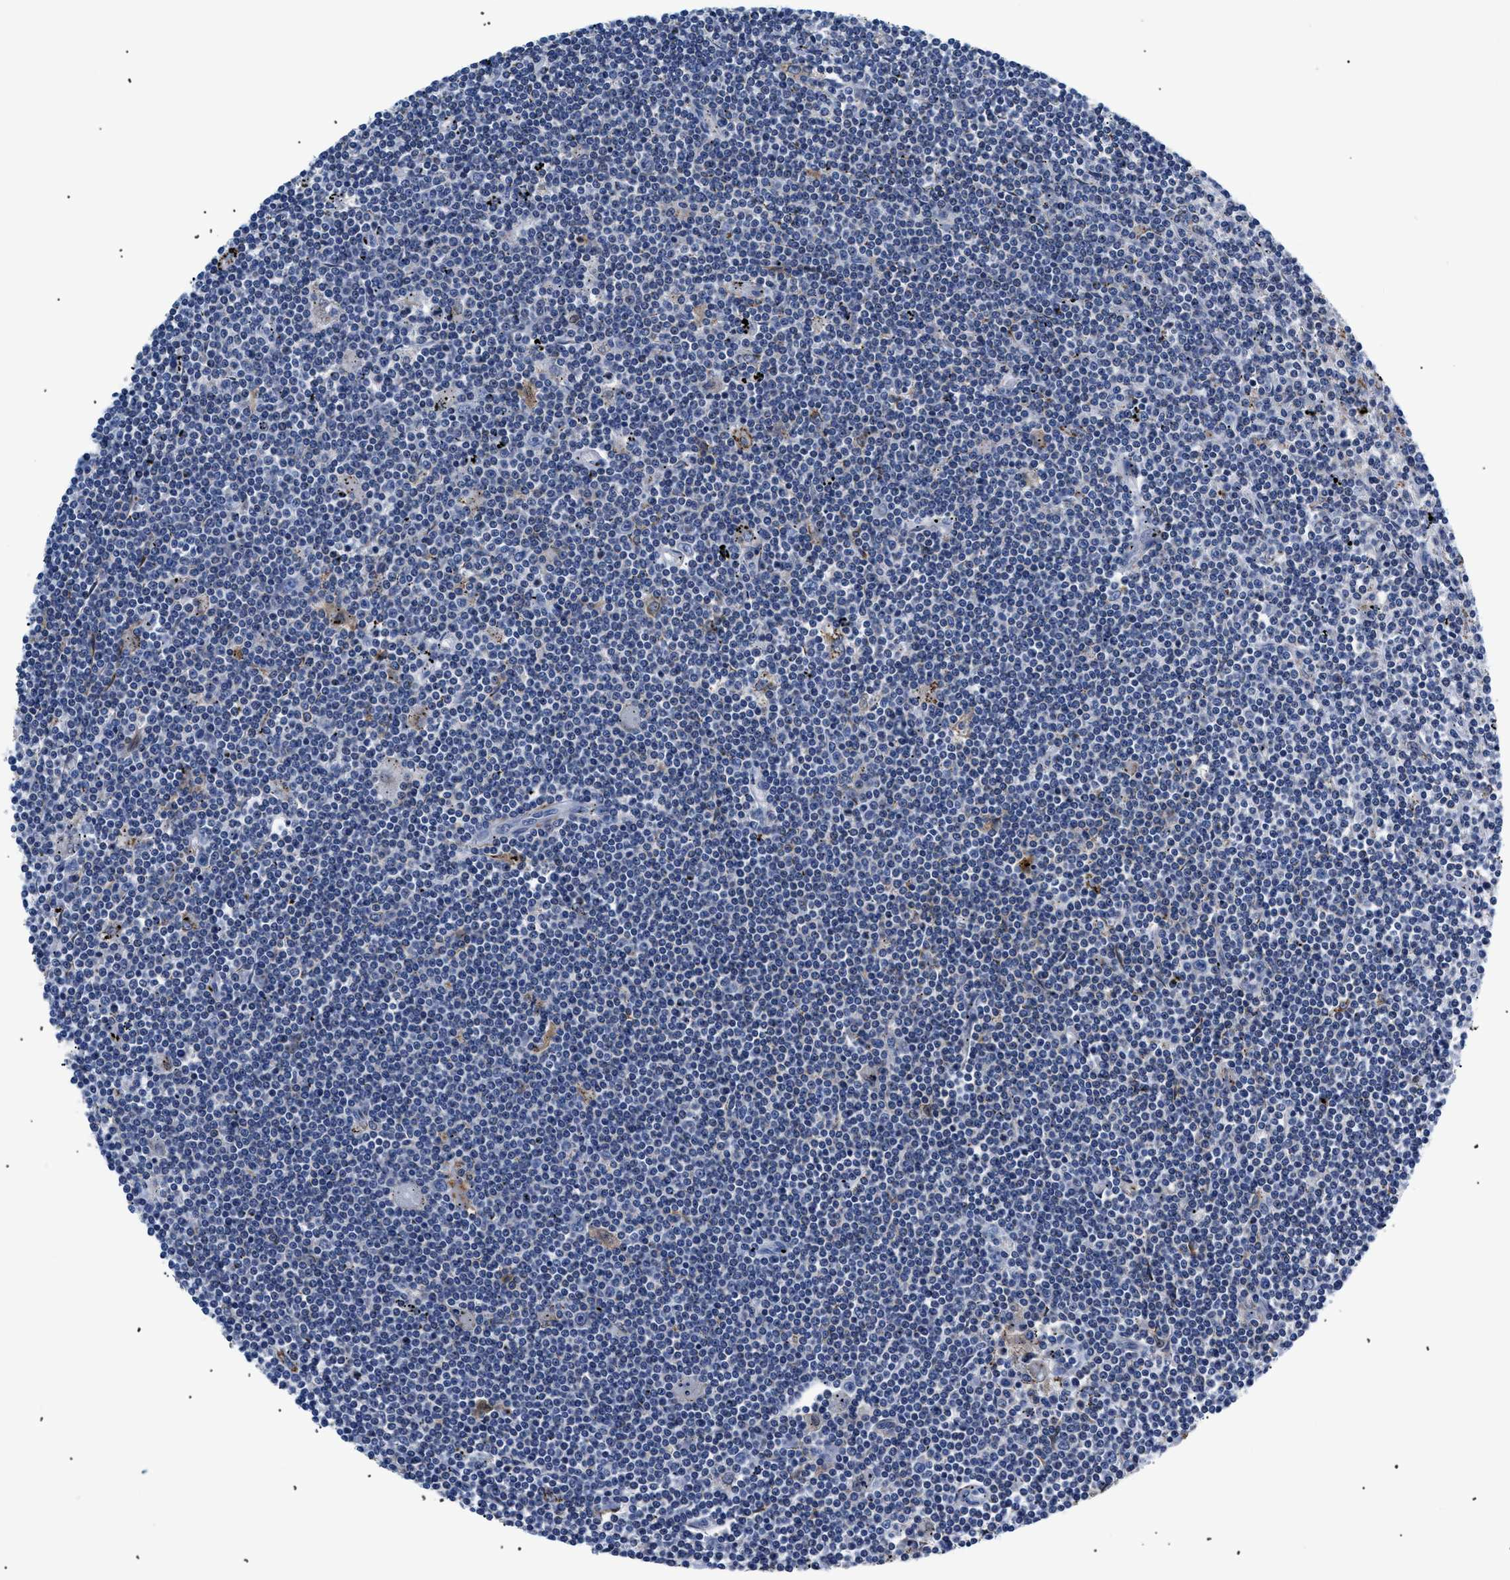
{"staining": {"intensity": "negative", "quantity": "none", "location": "none"}, "tissue": "lymphoma", "cell_type": "Tumor cells", "image_type": "cancer", "snomed": [{"axis": "morphology", "description": "Malignant lymphoma, non-Hodgkin's type, Low grade"}, {"axis": "topography", "description": "Spleen"}], "caption": "A high-resolution image shows immunohistochemistry (IHC) staining of lymphoma, which demonstrates no significant staining in tumor cells. (Brightfield microscopy of DAB immunohistochemistry (IHC) at high magnification).", "gene": "GPR149", "patient": {"sex": "male", "age": 76}}